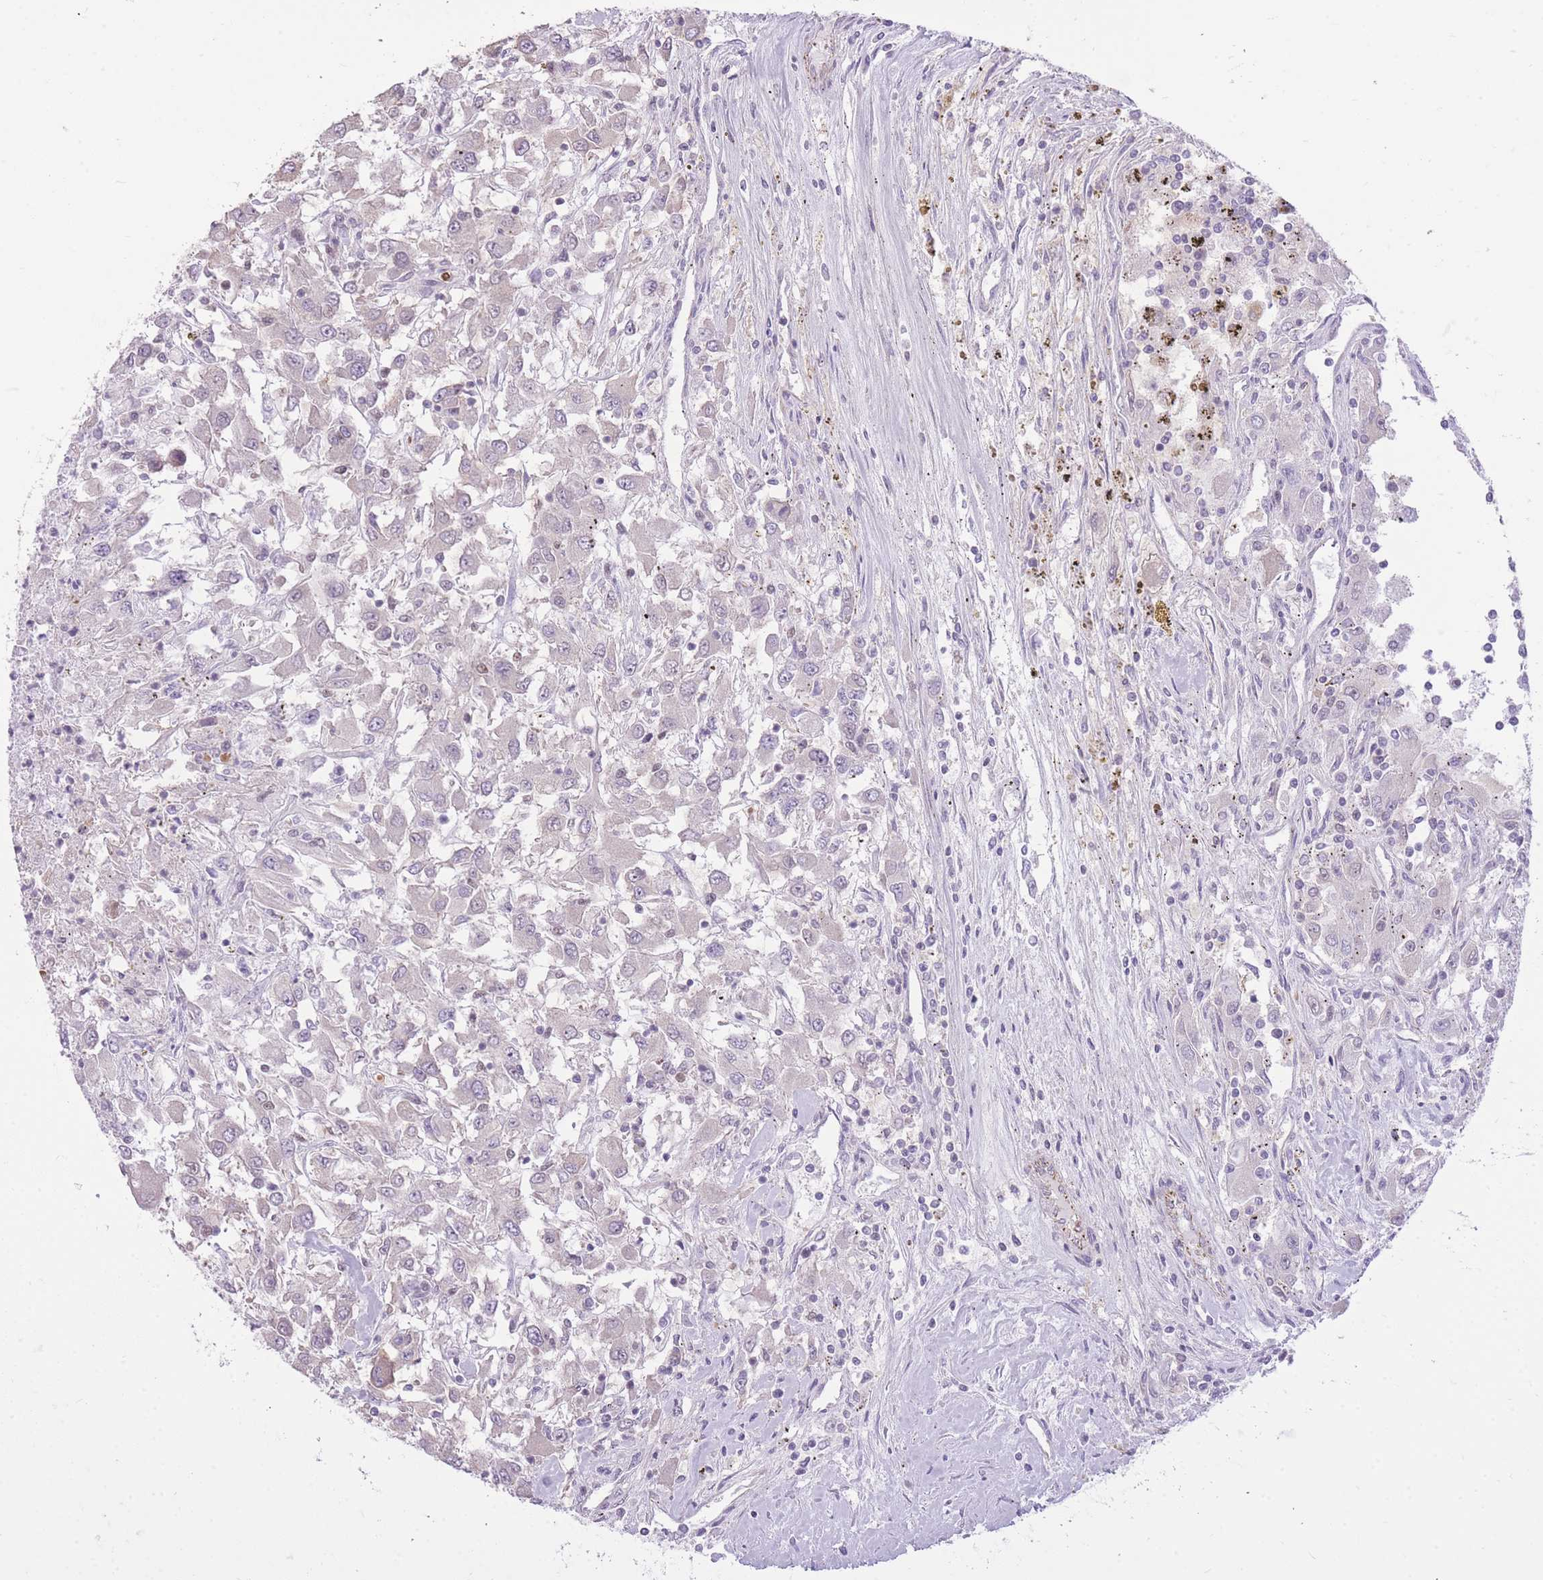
{"staining": {"intensity": "negative", "quantity": "none", "location": "none"}, "tissue": "renal cancer", "cell_type": "Tumor cells", "image_type": "cancer", "snomed": [{"axis": "morphology", "description": "Adenocarcinoma, NOS"}, {"axis": "topography", "description": "Kidney"}], "caption": "High power microscopy histopathology image of an immunohistochemistry (IHC) image of renal cancer, revealing no significant positivity in tumor cells.", "gene": "ELL", "patient": {"sex": "female", "age": 67}}